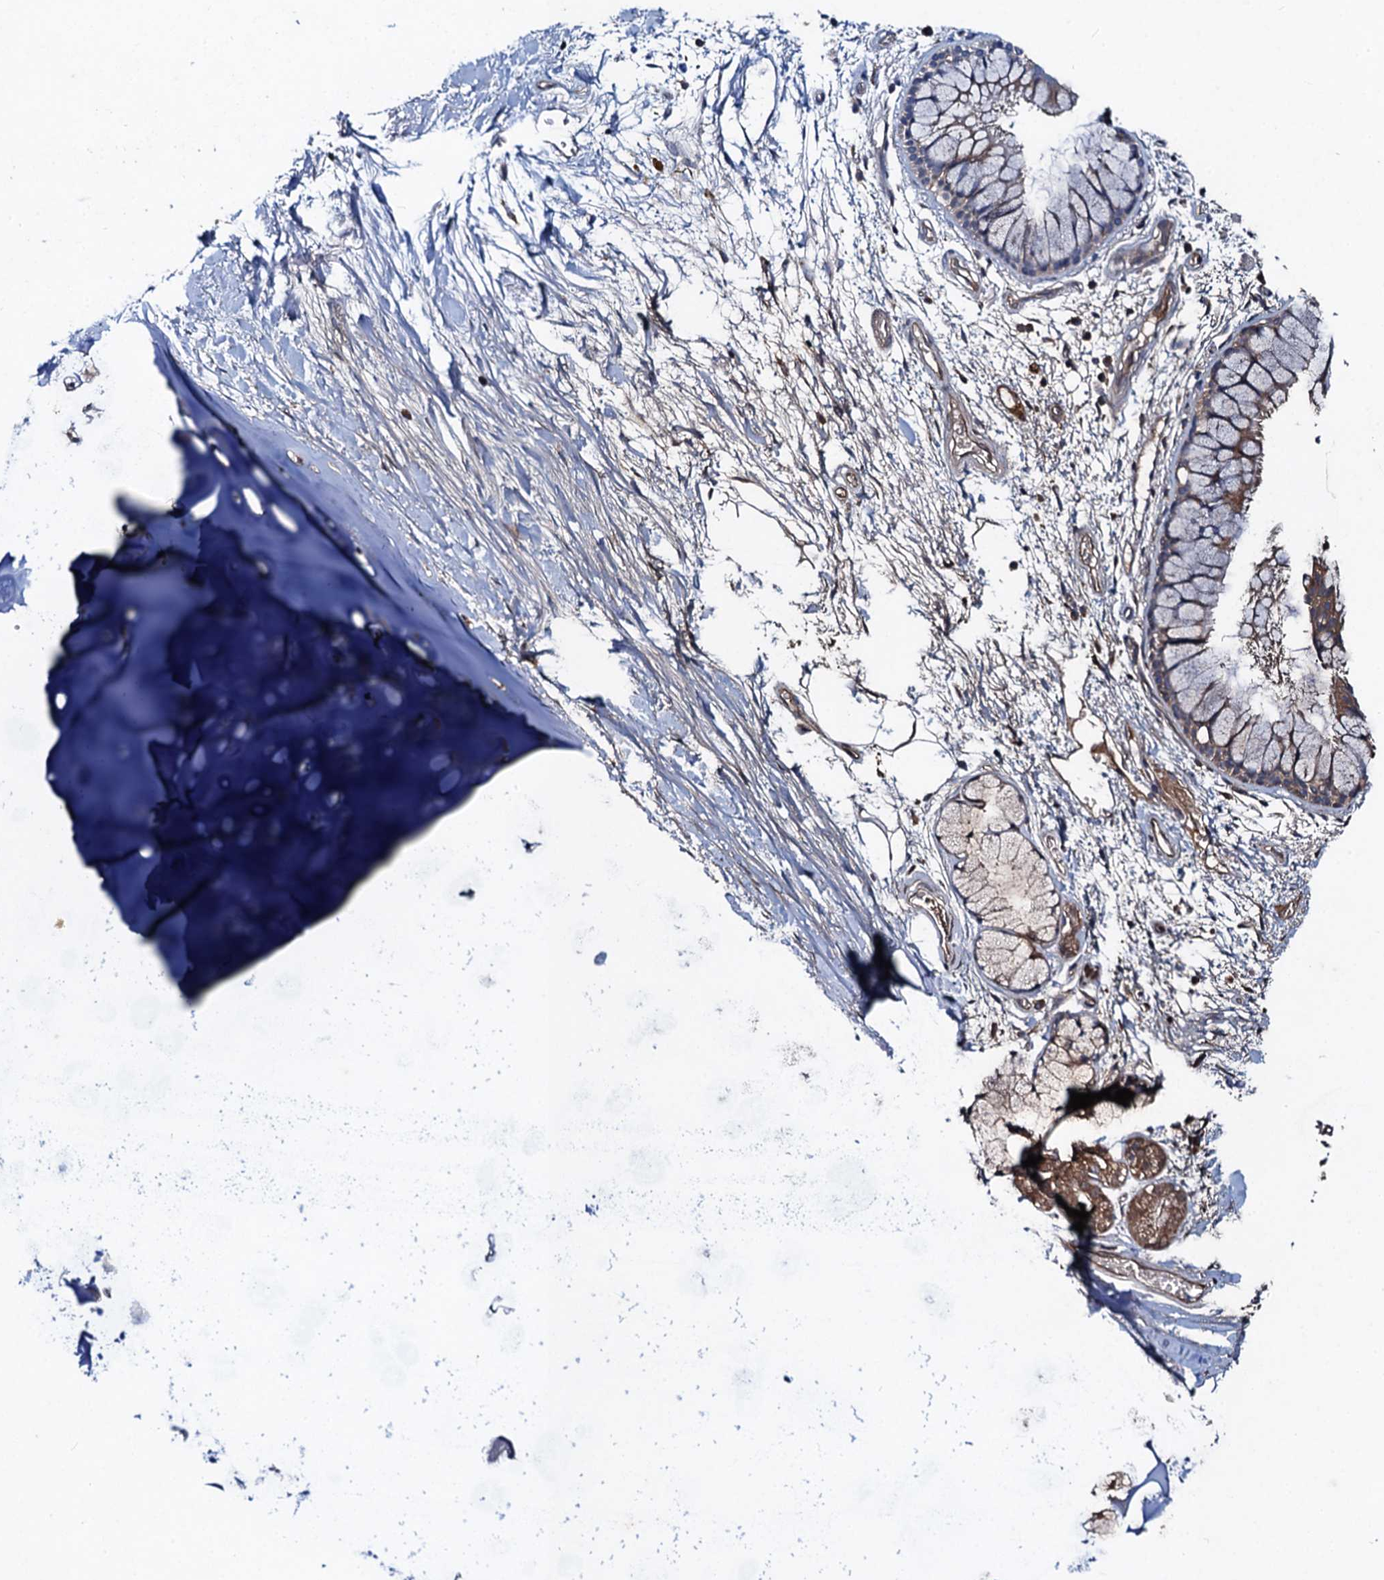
{"staining": {"intensity": "weak", "quantity": "25%-75%", "location": "cytoplasmic/membranous"}, "tissue": "bronchus", "cell_type": "Respiratory epithelial cells", "image_type": "normal", "snomed": [{"axis": "morphology", "description": "Normal tissue, NOS"}, {"axis": "topography", "description": "Bronchus"}], "caption": "IHC of benign bronchus demonstrates low levels of weak cytoplasmic/membranous positivity in about 25%-75% of respiratory epithelial cells.", "gene": "SNAP29", "patient": {"sex": "male", "age": 65}}